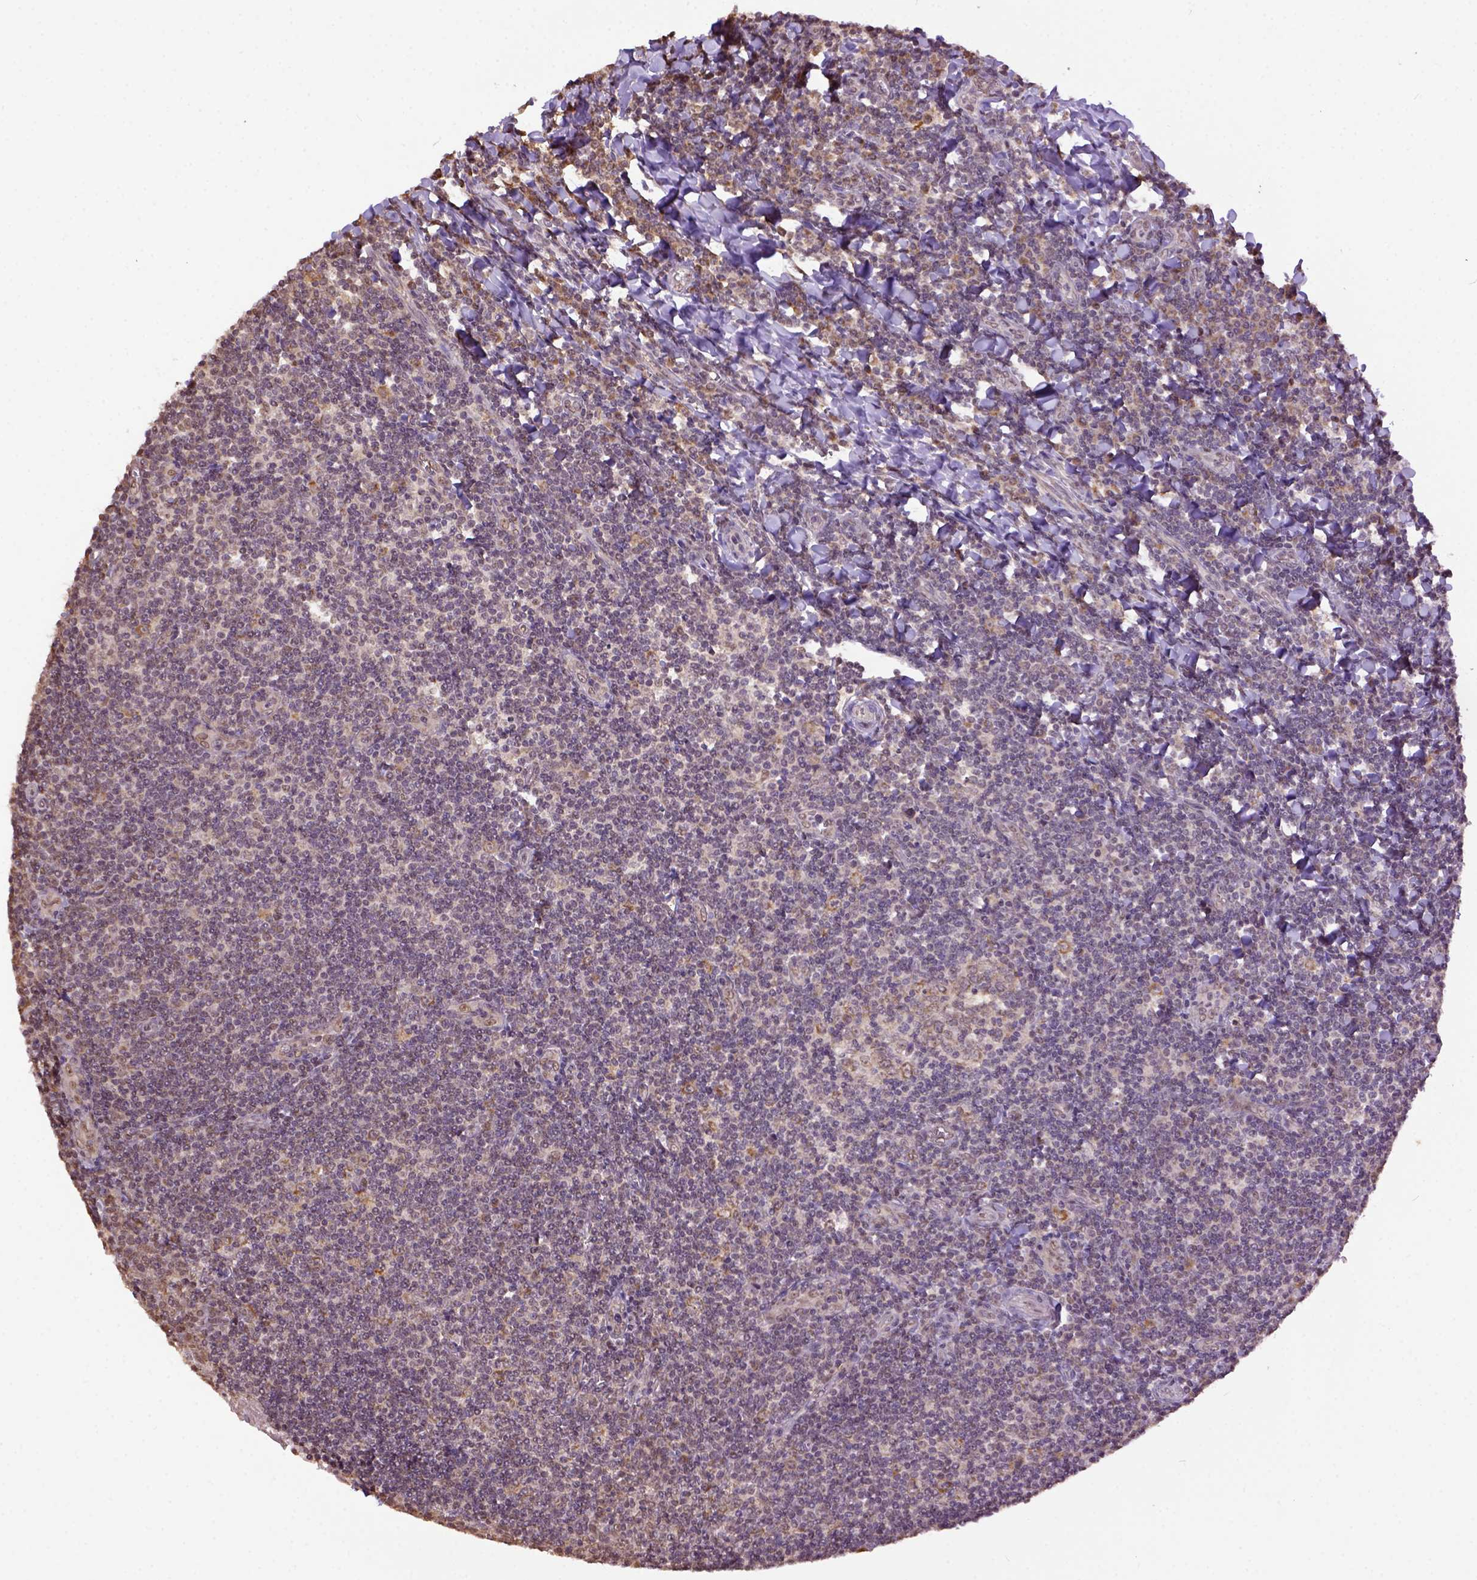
{"staining": {"intensity": "weak", "quantity": "<25%", "location": "cytoplasmic/membranous"}, "tissue": "tonsil", "cell_type": "Germinal center cells", "image_type": "normal", "snomed": [{"axis": "morphology", "description": "Normal tissue, NOS"}, {"axis": "morphology", "description": "Inflammation, NOS"}, {"axis": "topography", "description": "Tonsil"}], "caption": "This is an IHC image of normal tonsil. There is no staining in germinal center cells.", "gene": "WDR17", "patient": {"sex": "female", "age": 31}}